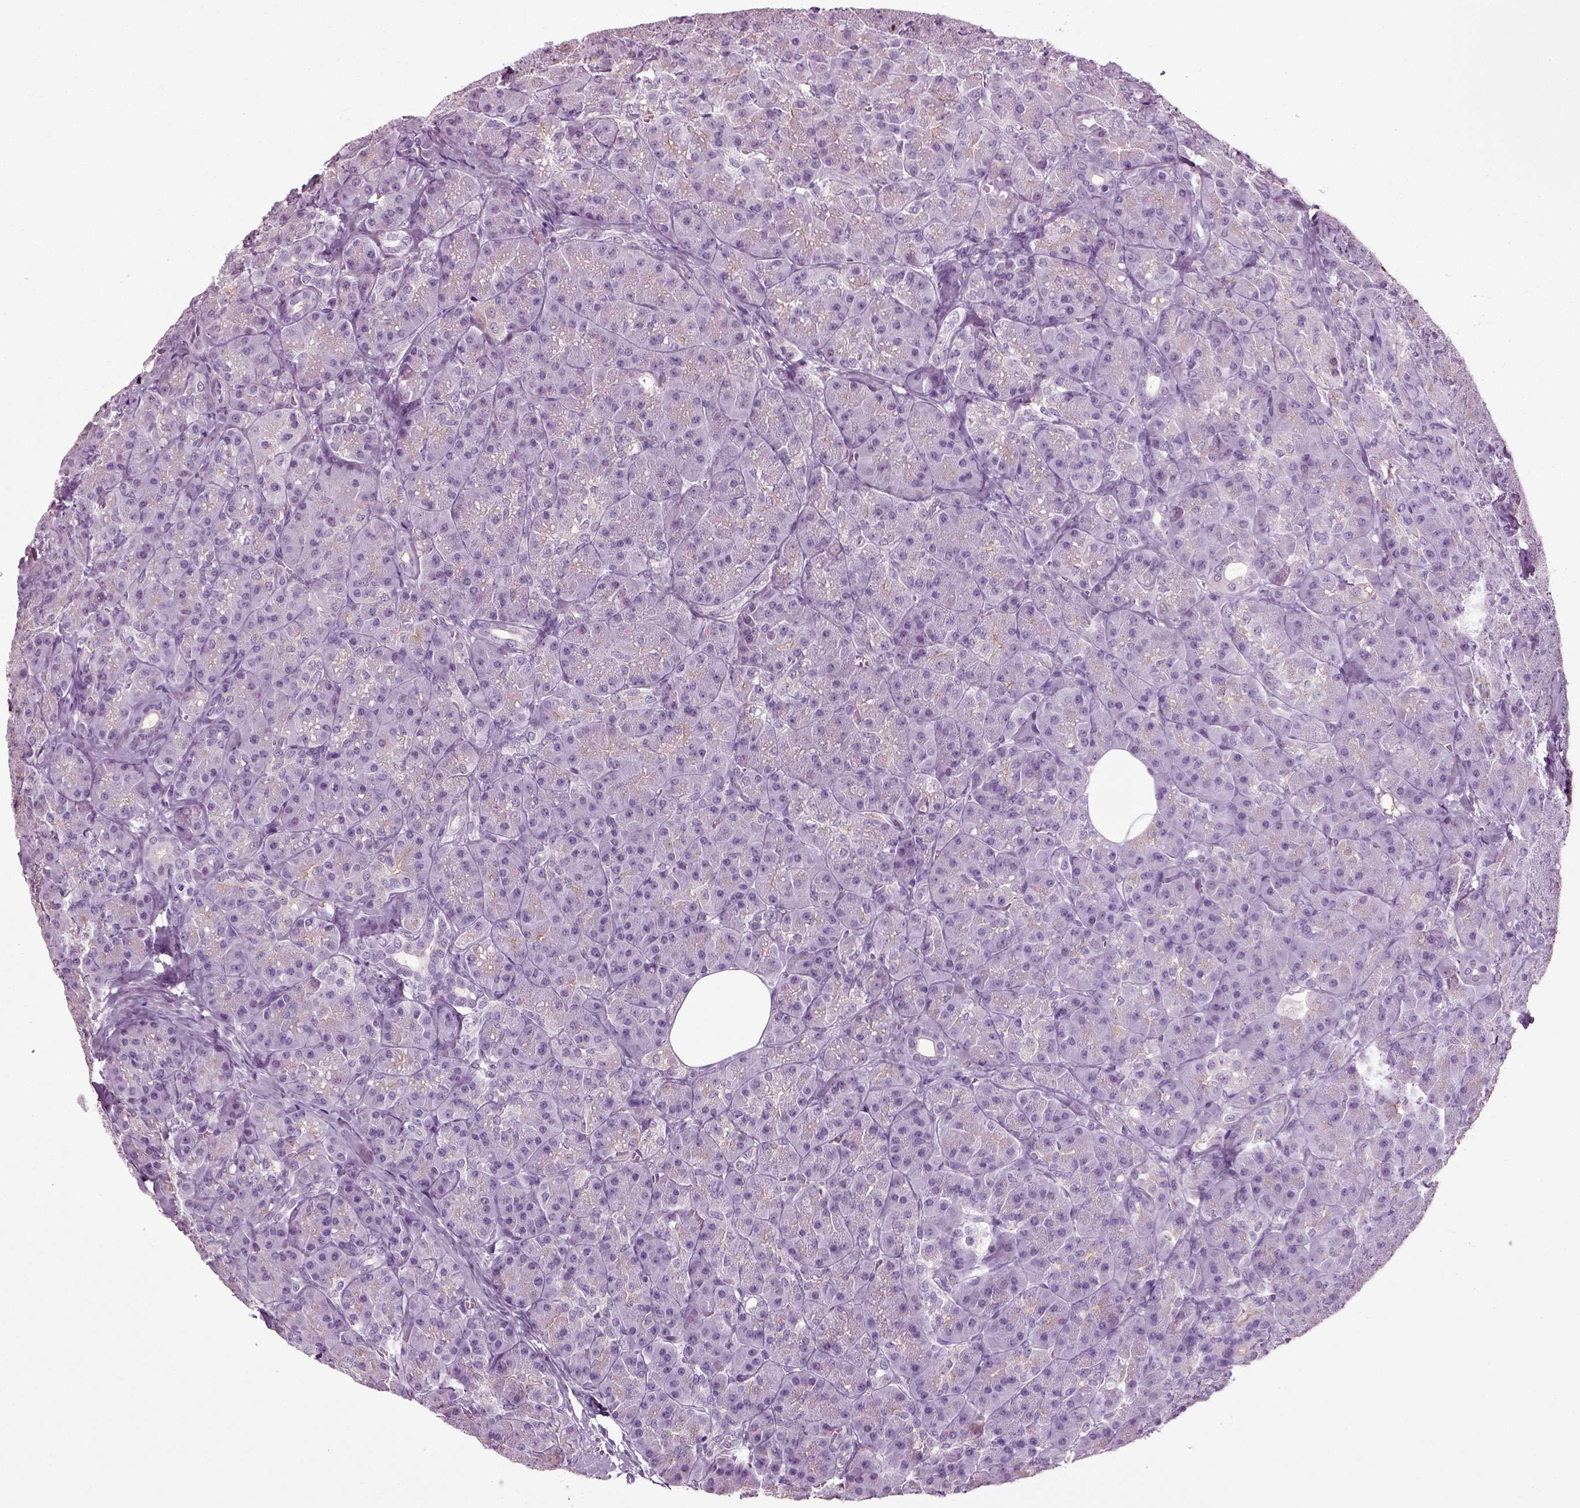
{"staining": {"intensity": "negative", "quantity": "none", "location": "none"}, "tissue": "pancreas", "cell_type": "Exocrine glandular cells", "image_type": "normal", "snomed": [{"axis": "morphology", "description": "Normal tissue, NOS"}, {"axis": "topography", "description": "Pancreas"}], "caption": "DAB (3,3'-diaminobenzidine) immunohistochemical staining of unremarkable human pancreas exhibits no significant staining in exocrine glandular cells.", "gene": "SLC26A8", "patient": {"sex": "male", "age": 57}}